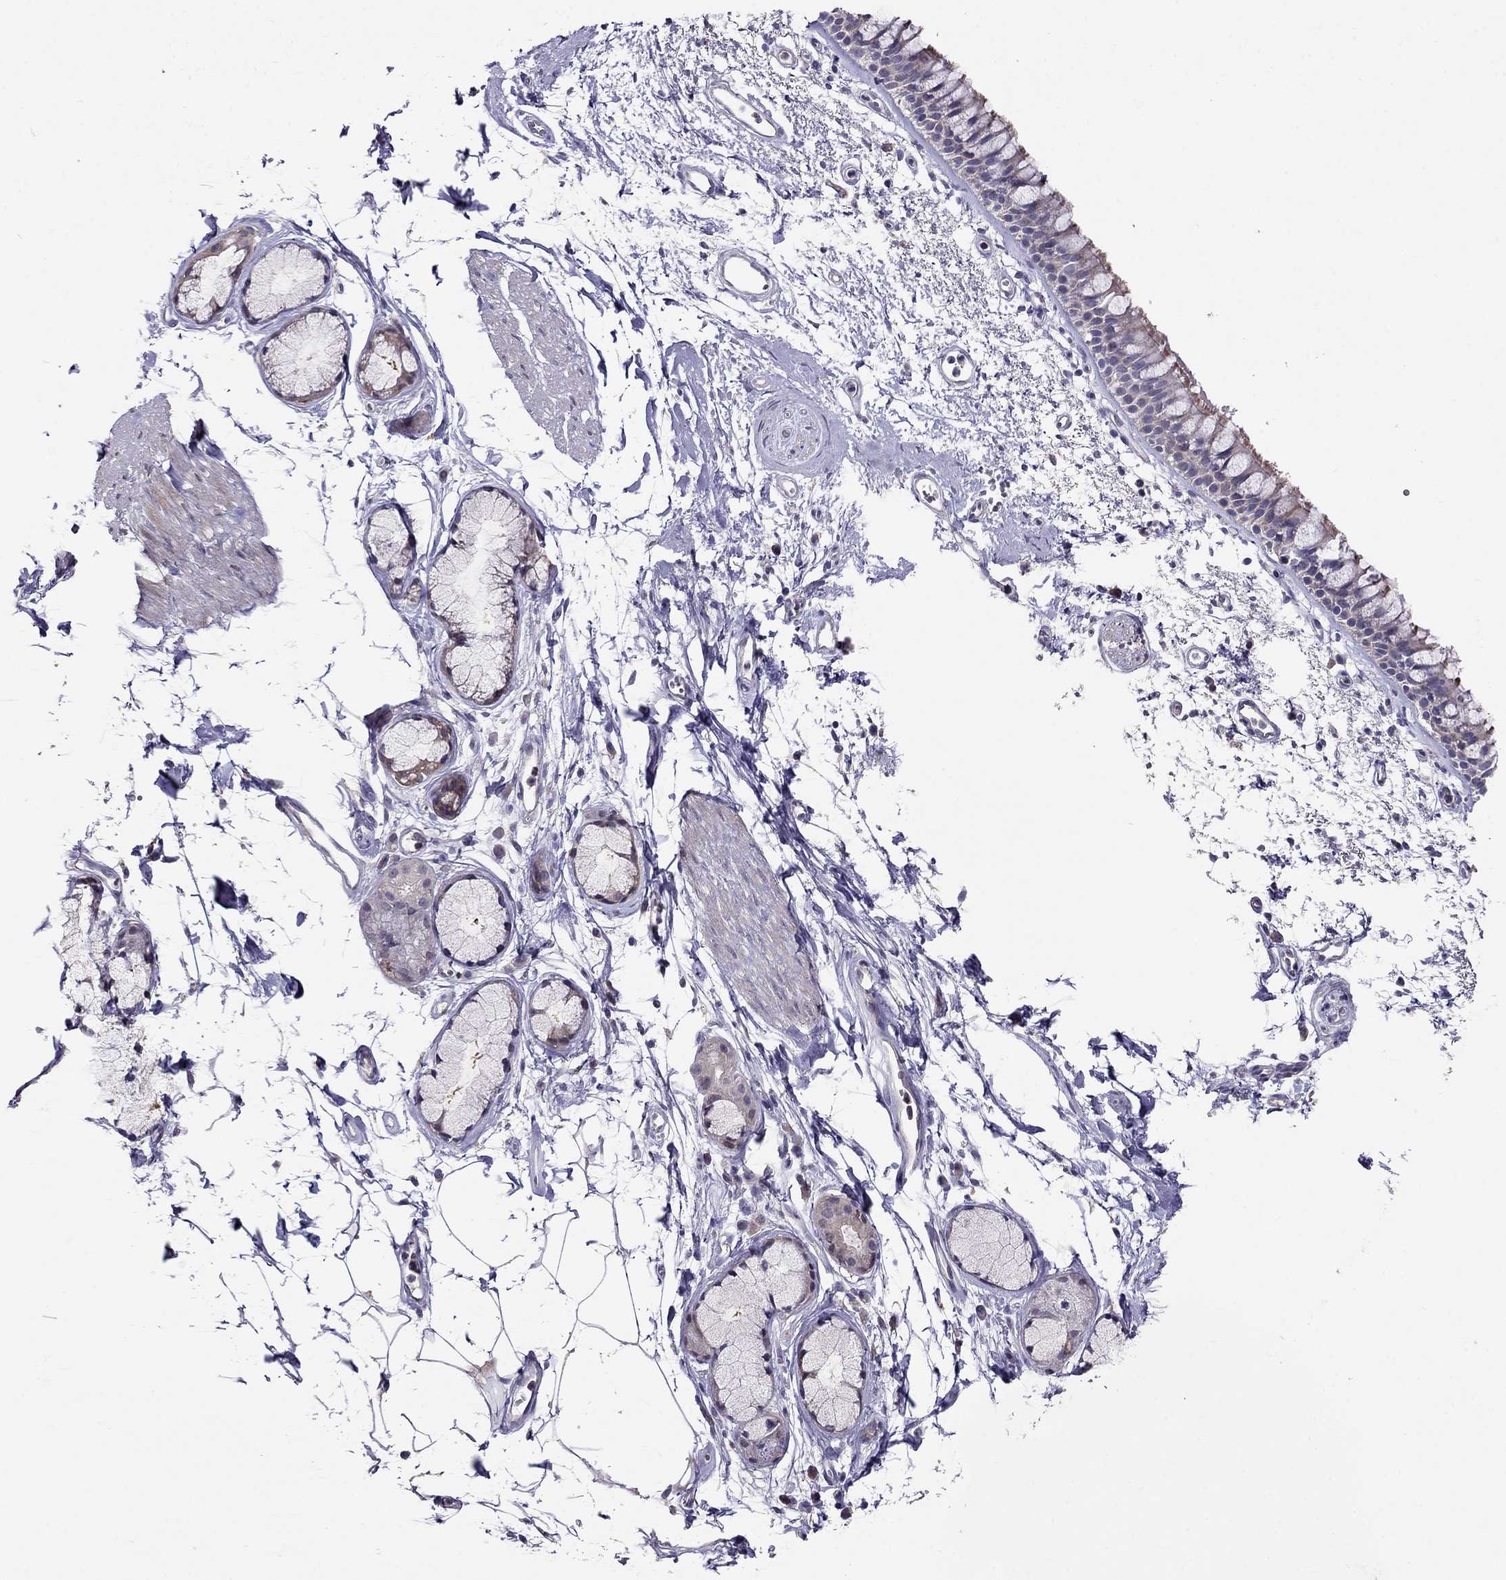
{"staining": {"intensity": "moderate", "quantity": "<25%", "location": "cytoplasmic/membranous"}, "tissue": "bronchus", "cell_type": "Respiratory epithelial cells", "image_type": "normal", "snomed": [{"axis": "morphology", "description": "Normal tissue, NOS"}, {"axis": "topography", "description": "Cartilage tissue"}, {"axis": "topography", "description": "Bronchus"}], "caption": "Protein staining shows moderate cytoplasmic/membranous expression in about <25% of respiratory epithelial cells in normal bronchus. (Brightfield microscopy of DAB IHC at high magnification).", "gene": "MAGEB4", "patient": {"sex": "male", "age": 66}}